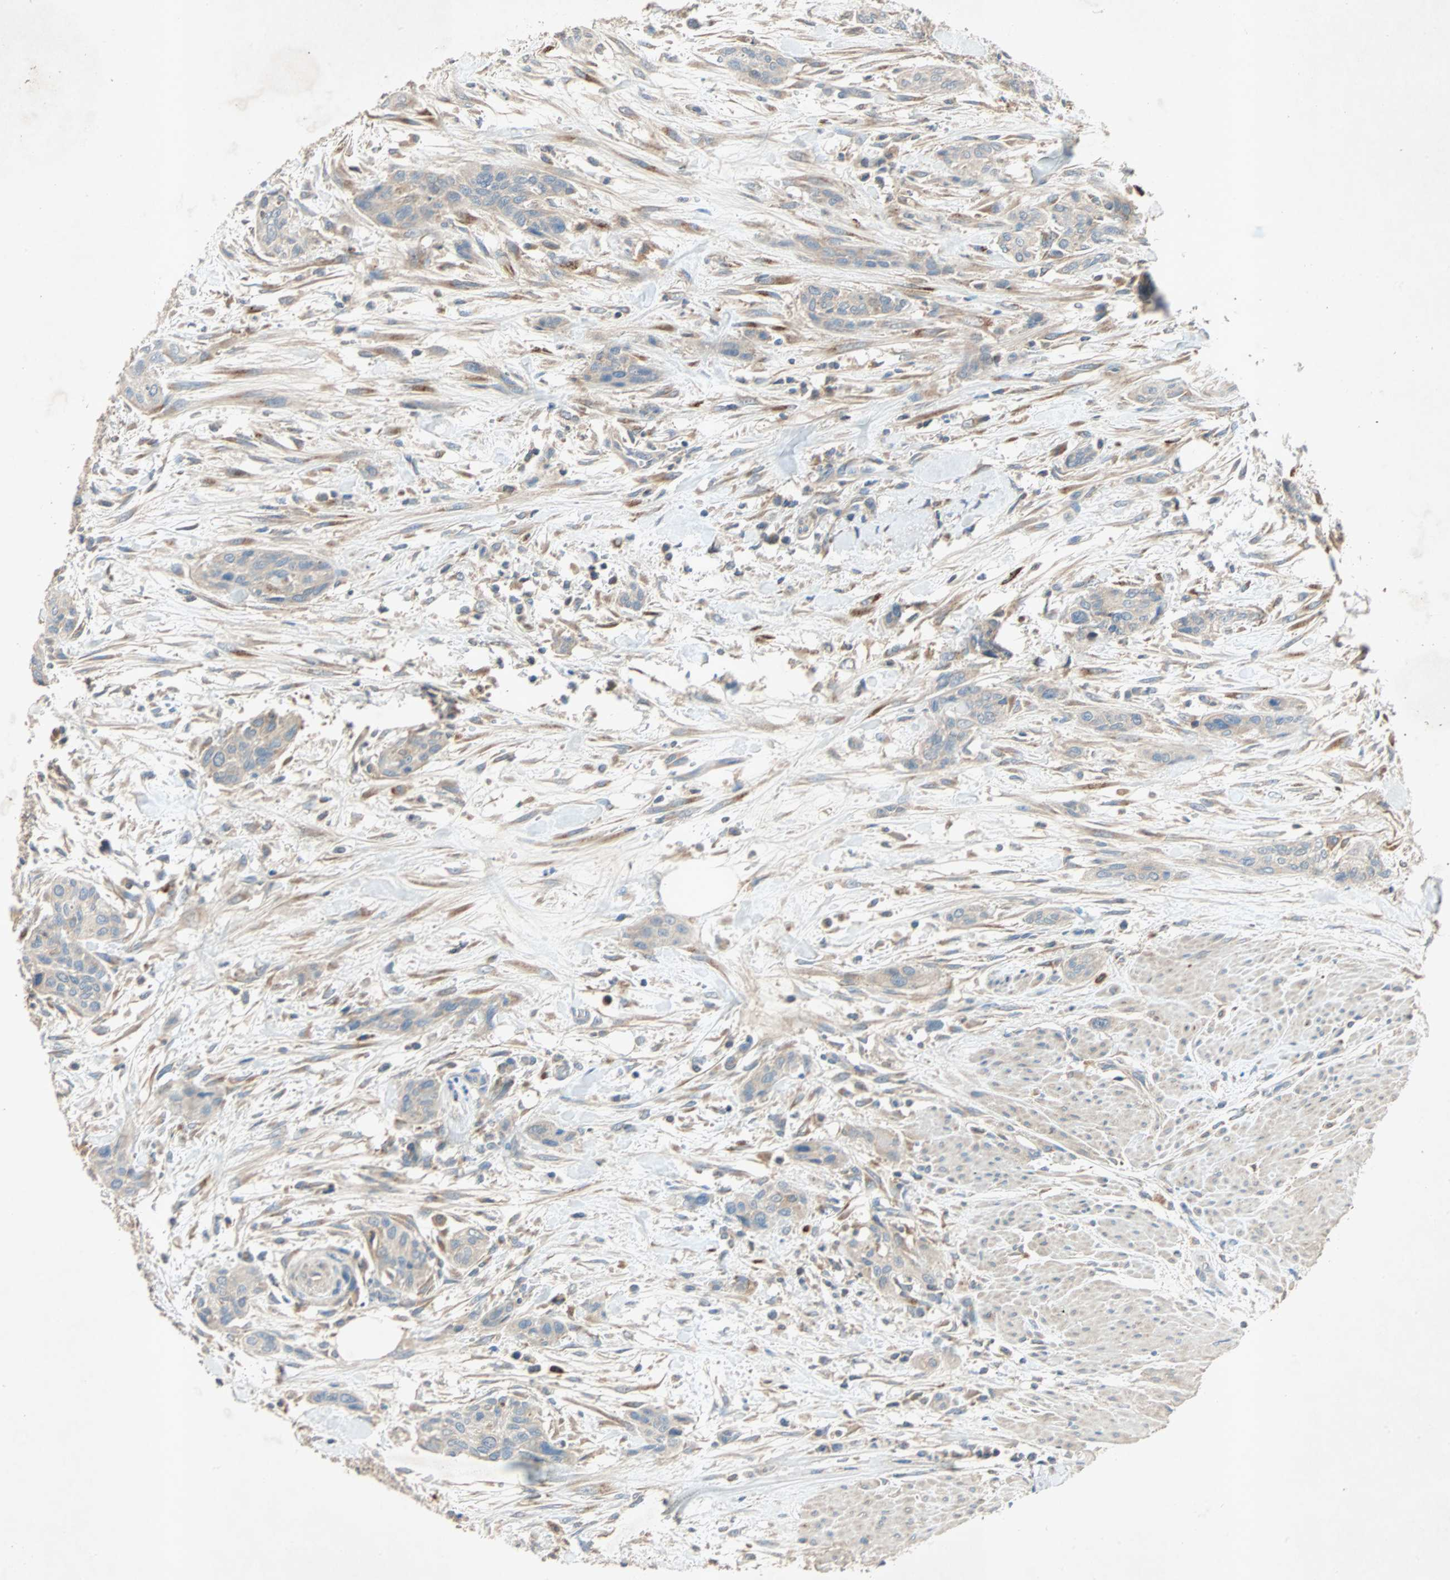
{"staining": {"intensity": "weak", "quantity": ">75%", "location": "cytoplasmic/membranous"}, "tissue": "urothelial cancer", "cell_type": "Tumor cells", "image_type": "cancer", "snomed": [{"axis": "morphology", "description": "Urothelial carcinoma, High grade"}, {"axis": "topography", "description": "Urinary bladder"}], "caption": "An image showing weak cytoplasmic/membranous expression in about >75% of tumor cells in urothelial carcinoma (high-grade), as visualized by brown immunohistochemical staining.", "gene": "XYLT1", "patient": {"sex": "male", "age": 35}}